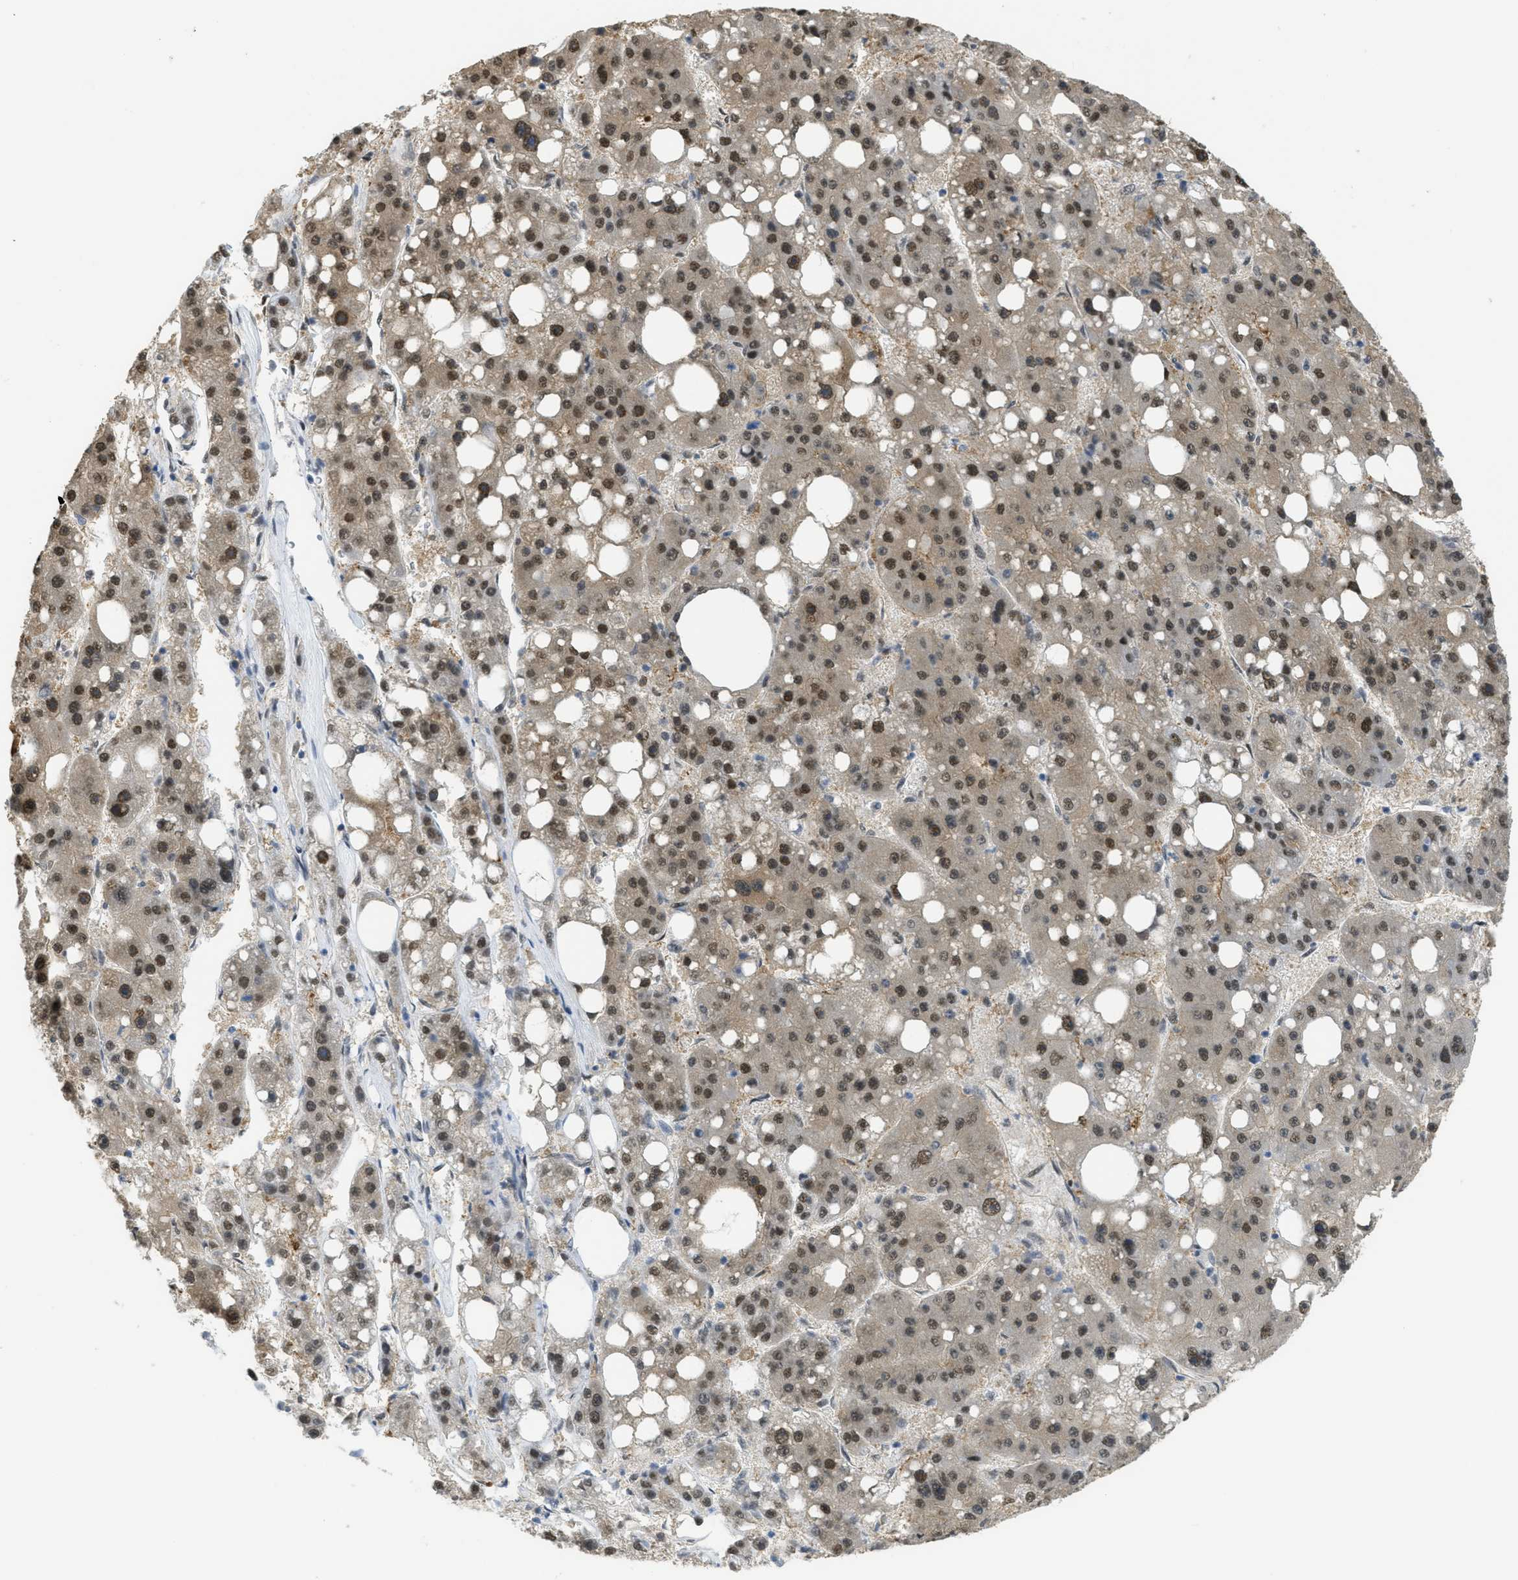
{"staining": {"intensity": "moderate", "quantity": ">75%", "location": "cytoplasmic/membranous,nuclear"}, "tissue": "liver cancer", "cell_type": "Tumor cells", "image_type": "cancer", "snomed": [{"axis": "morphology", "description": "Carcinoma, Hepatocellular, NOS"}, {"axis": "topography", "description": "Liver"}], "caption": "Liver cancer (hepatocellular carcinoma) tissue demonstrates moderate cytoplasmic/membranous and nuclear positivity in approximately >75% of tumor cells, visualized by immunohistochemistry.", "gene": "PSMC5", "patient": {"sex": "female", "age": 61}}